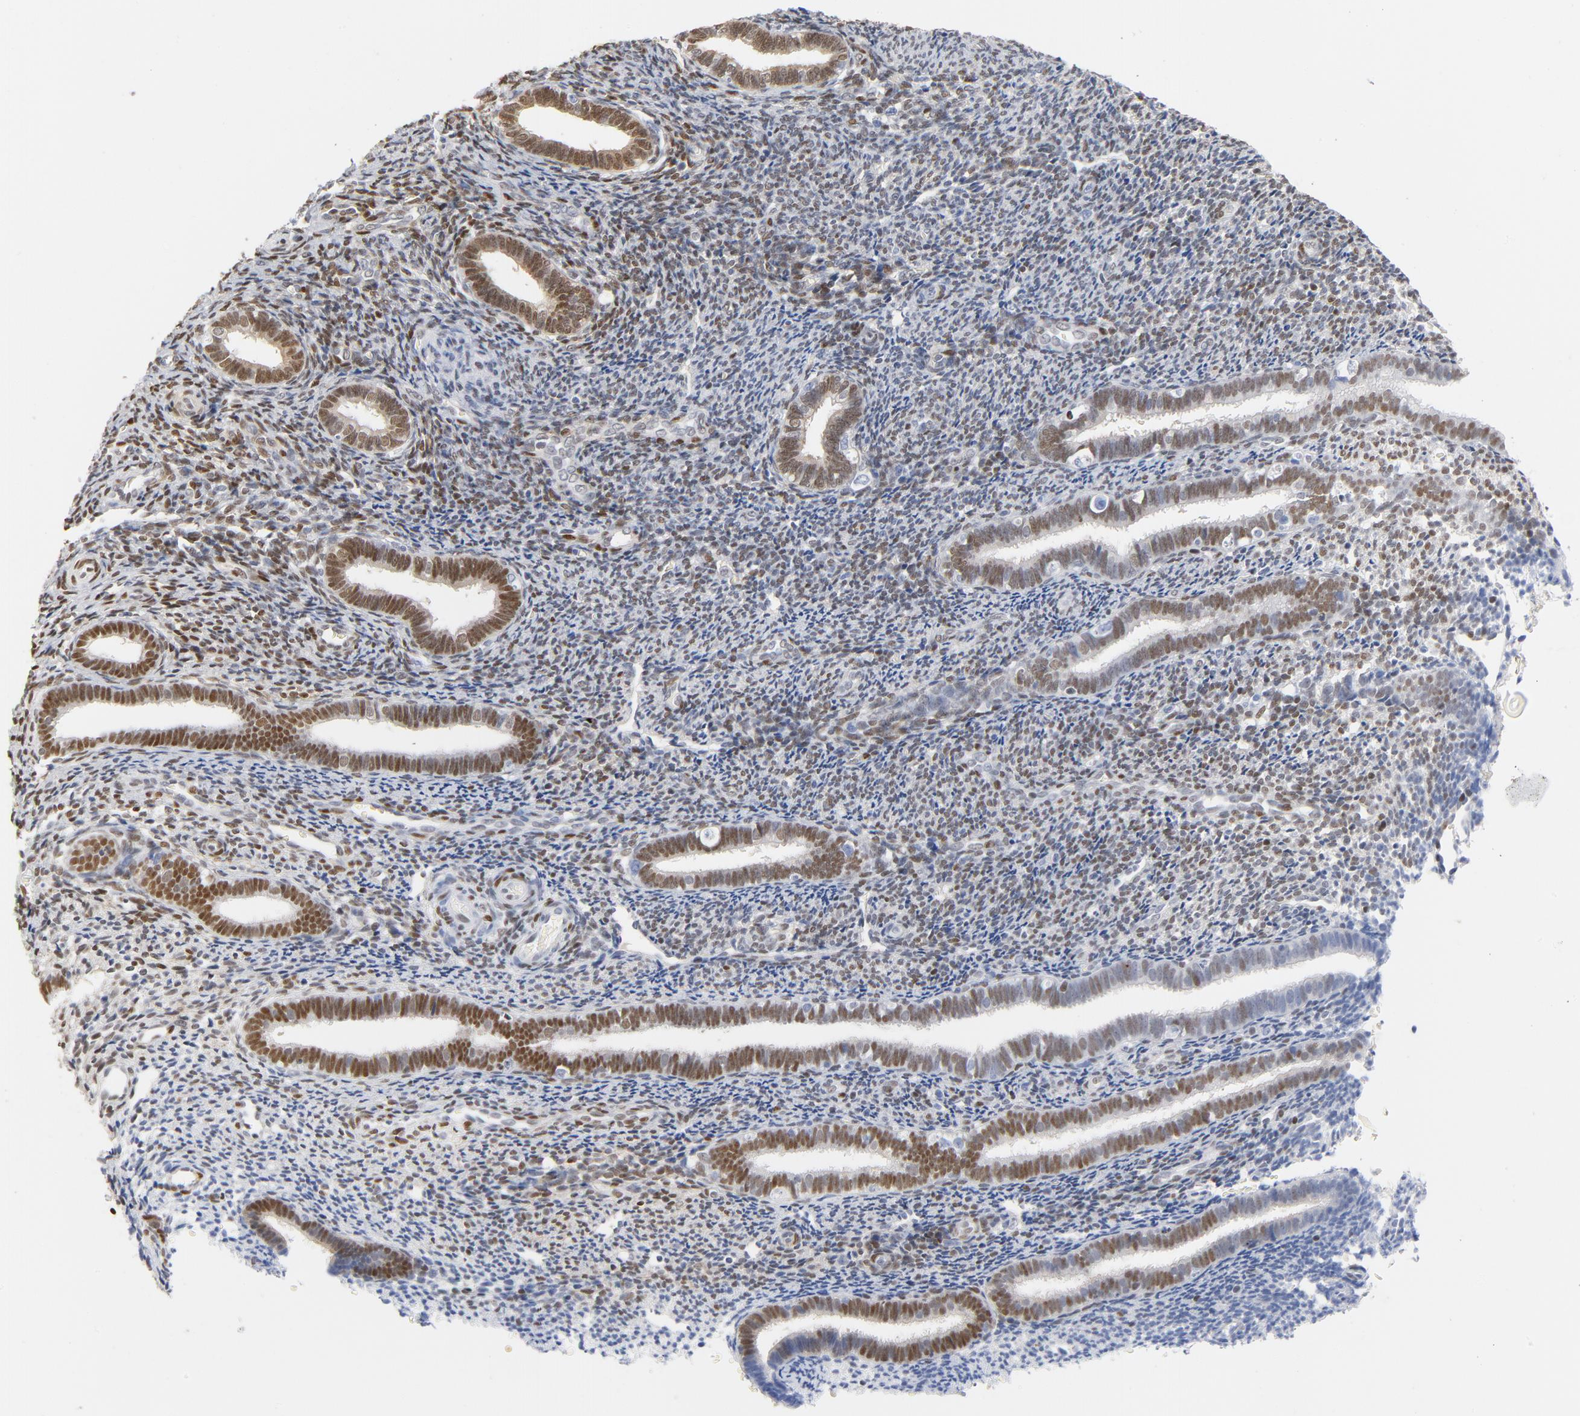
{"staining": {"intensity": "moderate", "quantity": "25%-75%", "location": "nuclear"}, "tissue": "endometrium", "cell_type": "Cells in endometrial stroma", "image_type": "normal", "snomed": [{"axis": "morphology", "description": "Normal tissue, NOS"}, {"axis": "topography", "description": "Endometrium"}], "caption": "The immunohistochemical stain labels moderate nuclear staining in cells in endometrial stroma of unremarkable endometrium.", "gene": "CDKN1B", "patient": {"sex": "female", "age": 27}}